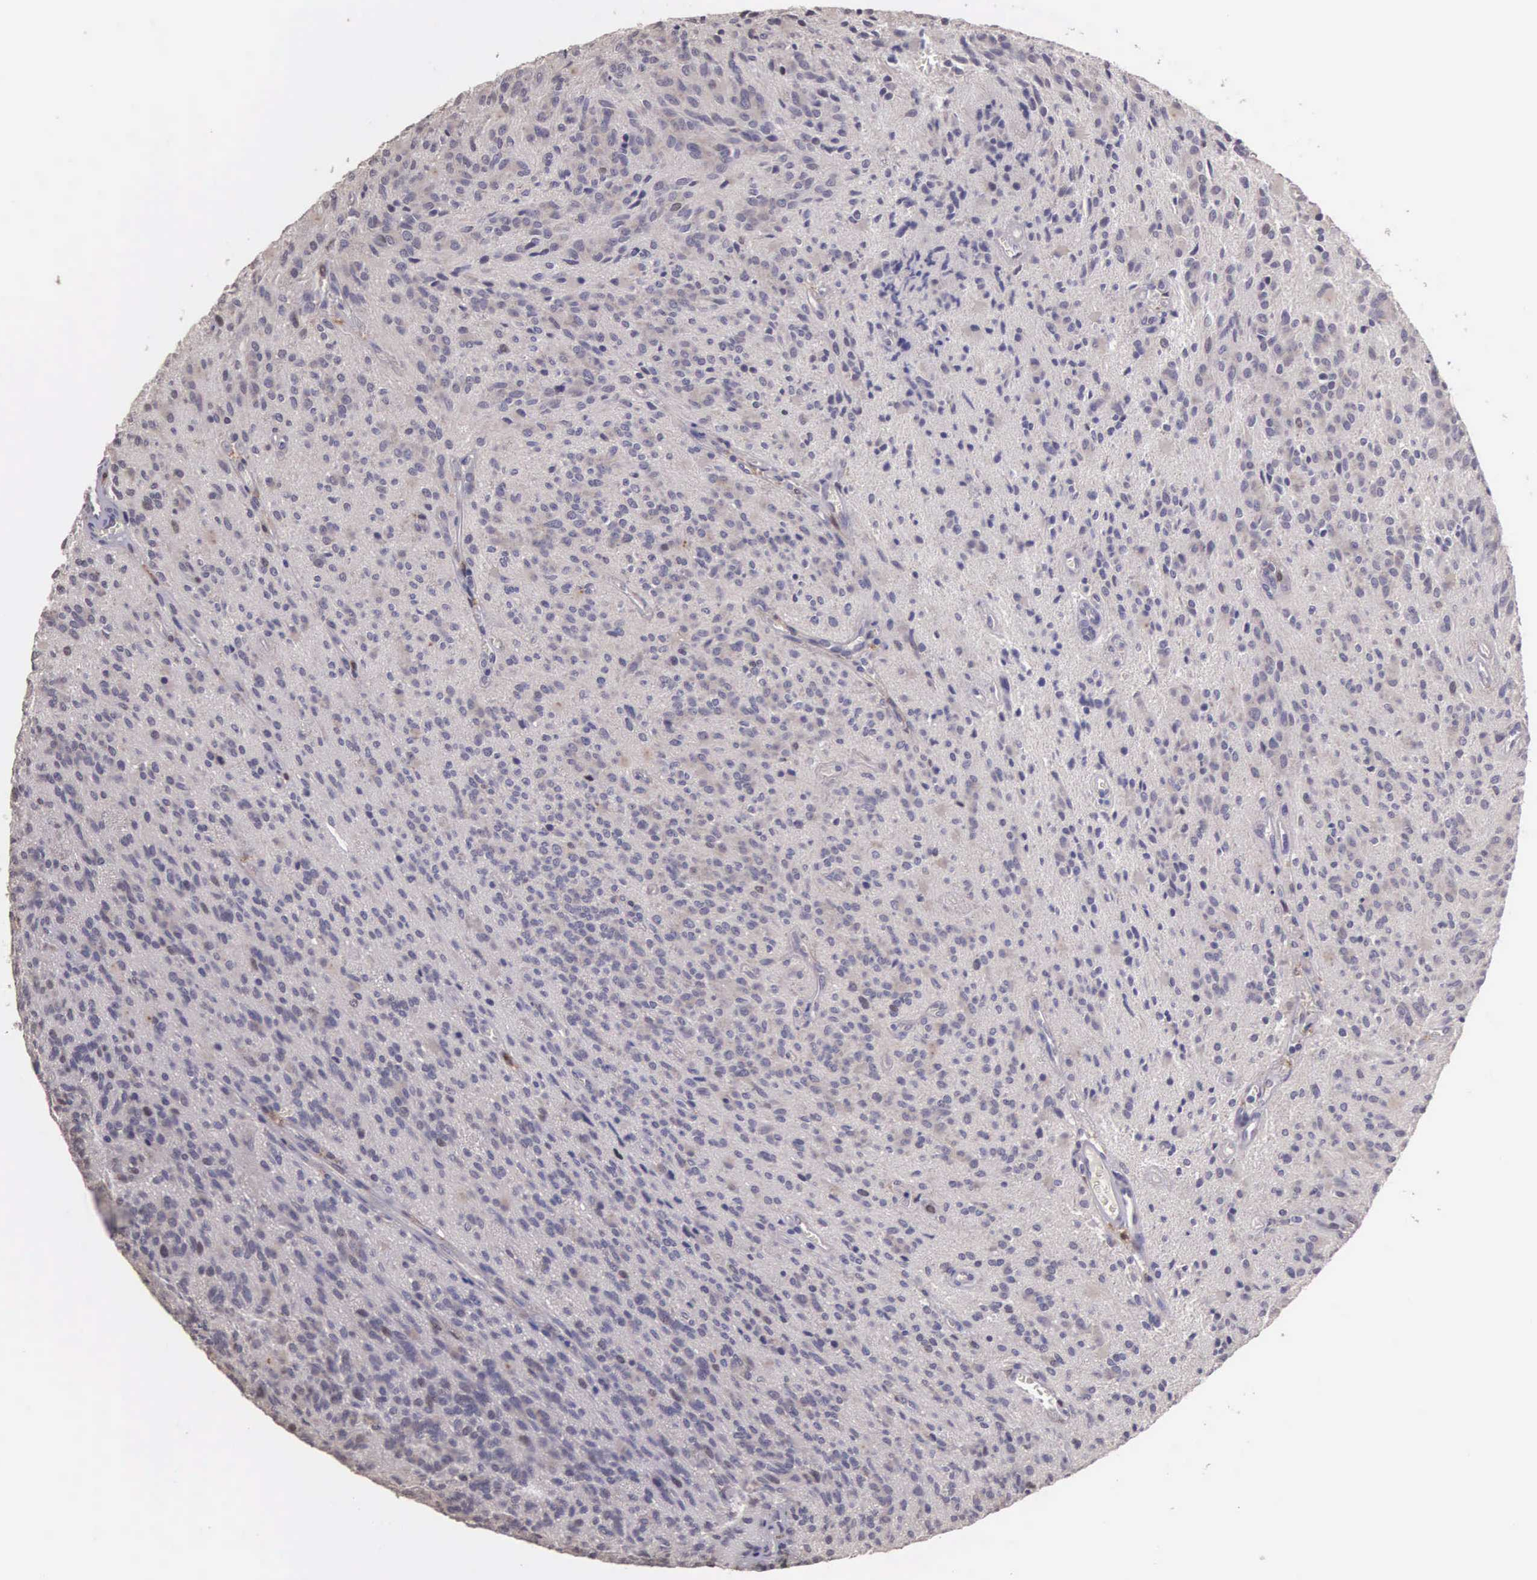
{"staining": {"intensity": "weak", "quantity": "25%-75%", "location": "cytoplasmic/membranous"}, "tissue": "glioma", "cell_type": "Tumor cells", "image_type": "cancer", "snomed": [{"axis": "morphology", "description": "Glioma, malignant, Low grade"}, {"axis": "topography", "description": "Brain"}], "caption": "Weak cytoplasmic/membranous positivity is seen in about 25%-75% of tumor cells in glioma.", "gene": "CDC45", "patient": {"sex": "female", "age": 15}}